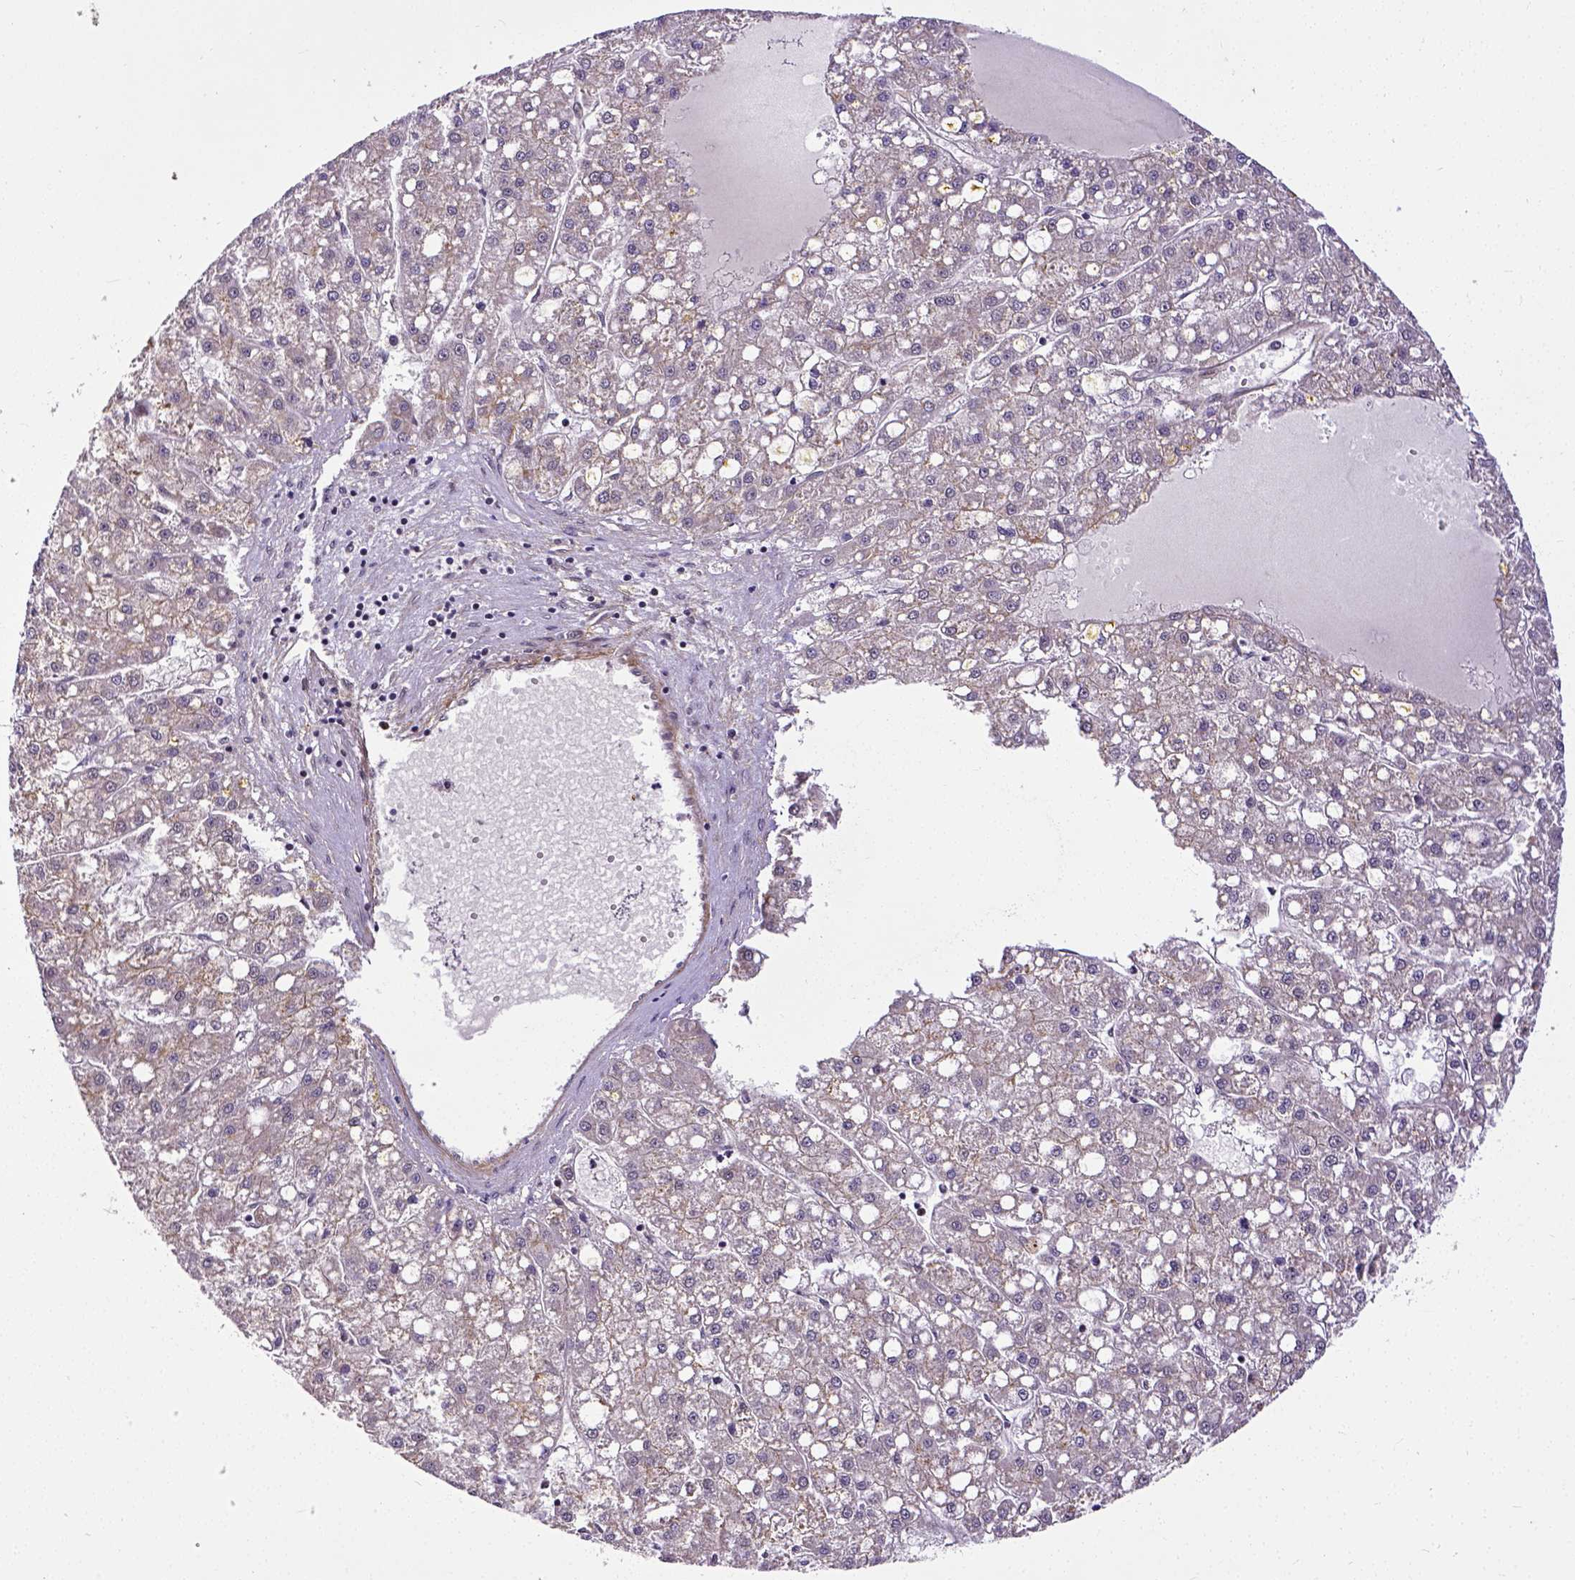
{"staining": {"intensity": "weak", "quantity": ">75%", "location": "cytoplasmic/membranous"}, "tissue": "liver cancer", "cell_type": "Tumor cells", "image_type": "cancer", "snomed": [{"axis": "morphology", "description": "Carcinoma, Hepatocellular, NOS"}, {"axis": "topography", "description": "Liver"}], "caption": "Hepatocellular carcinoma (liver) stained with a brown dye shows weak cytoplasmic/membranous positive staining in about >75% of tumor cells.", "gene": "DICER1", "patient": {"sex": "male", "age": 67}}